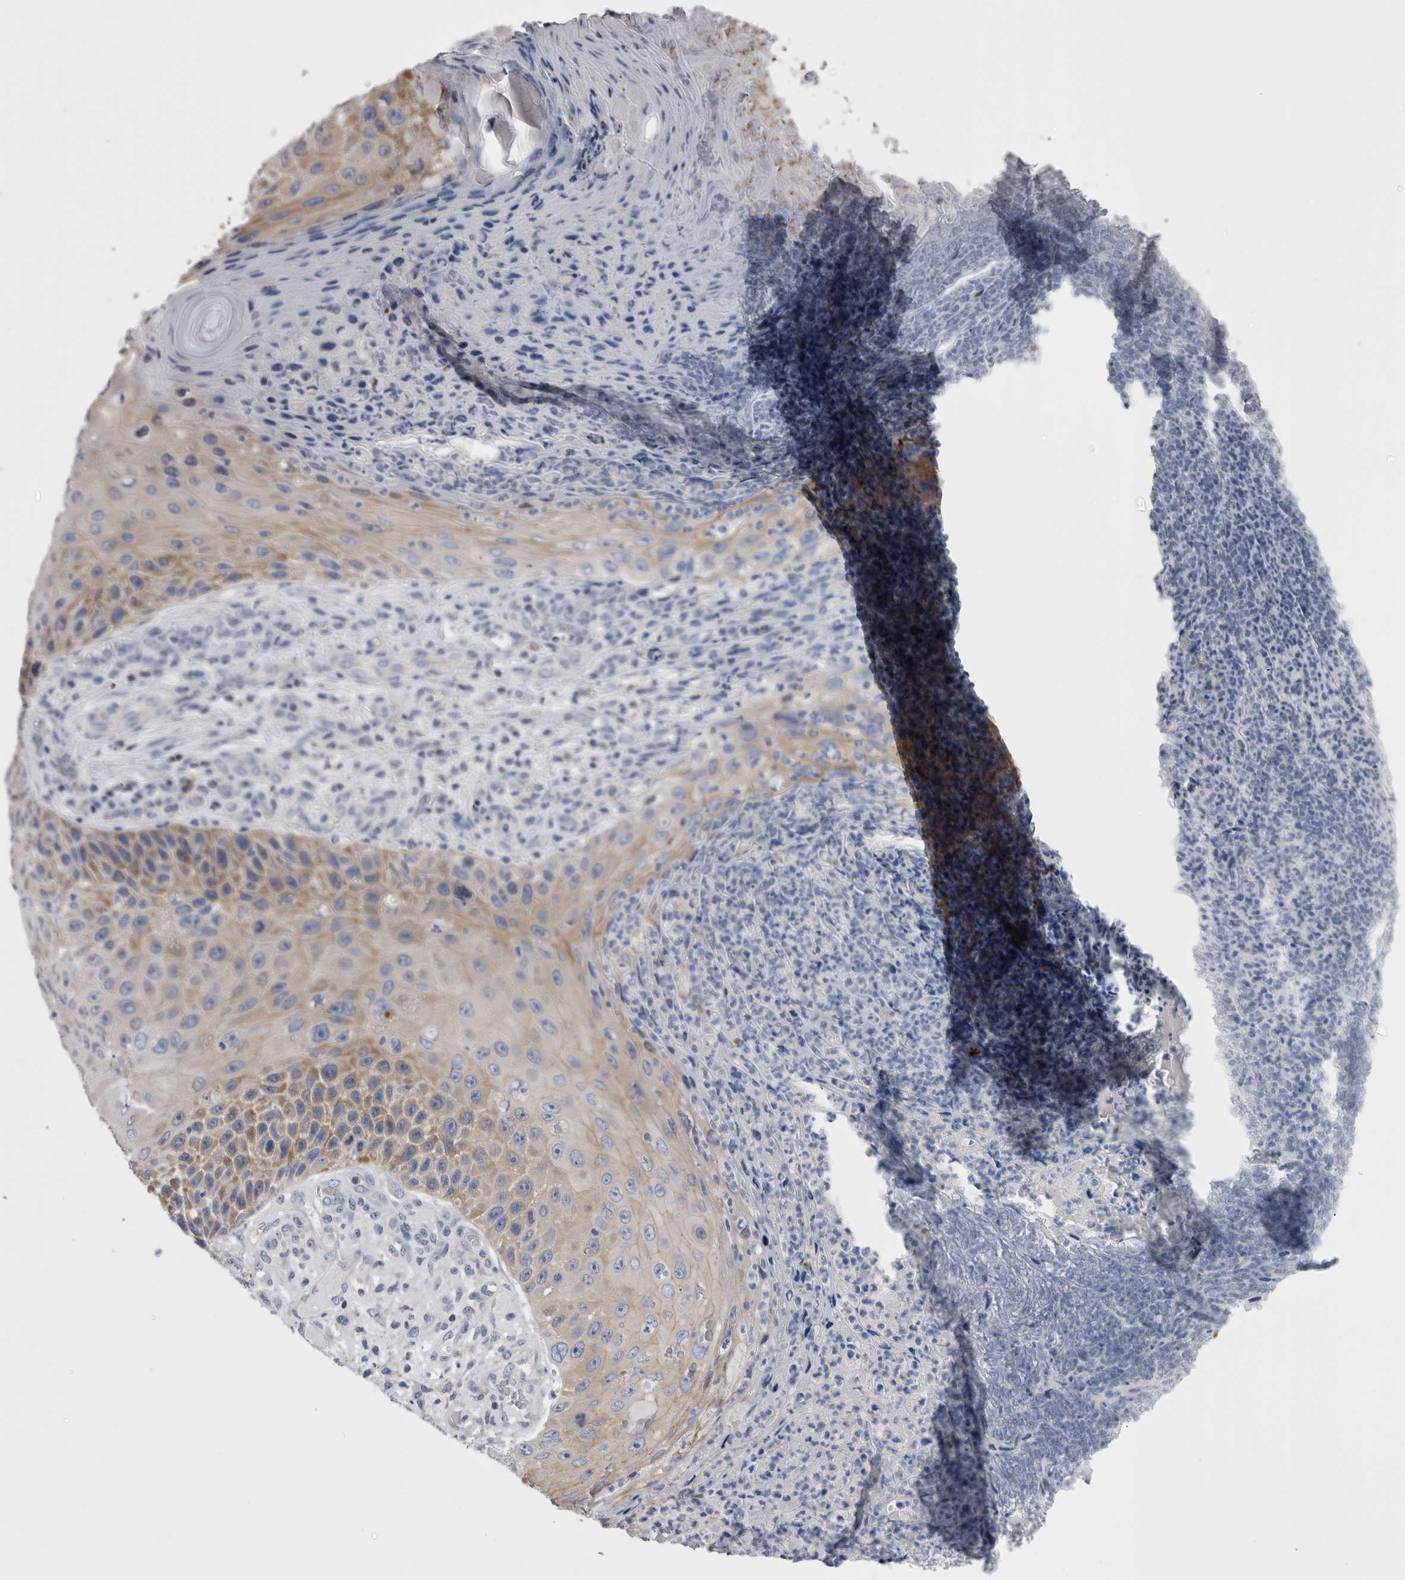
{"staining": {"intensity": "moderate", "quantity": "<25%", "location": "cytoplasmic/membranous"}, "tissue": "skin cancer", "cell_type": "Tumor cells", "image_type": "cancer", "snomed": [{"axis": "morphology", "description": "Squamous cell carcinoma, NOS"}, {"axis": "topography", "description": "Skin"}], "caption": "Skin cancer tissue displays moderate cytoplasmic/membranous expression in about <25% of tumor cells", "gene": "DCTN6", "patient": {"sex": "female", "age": 88}}